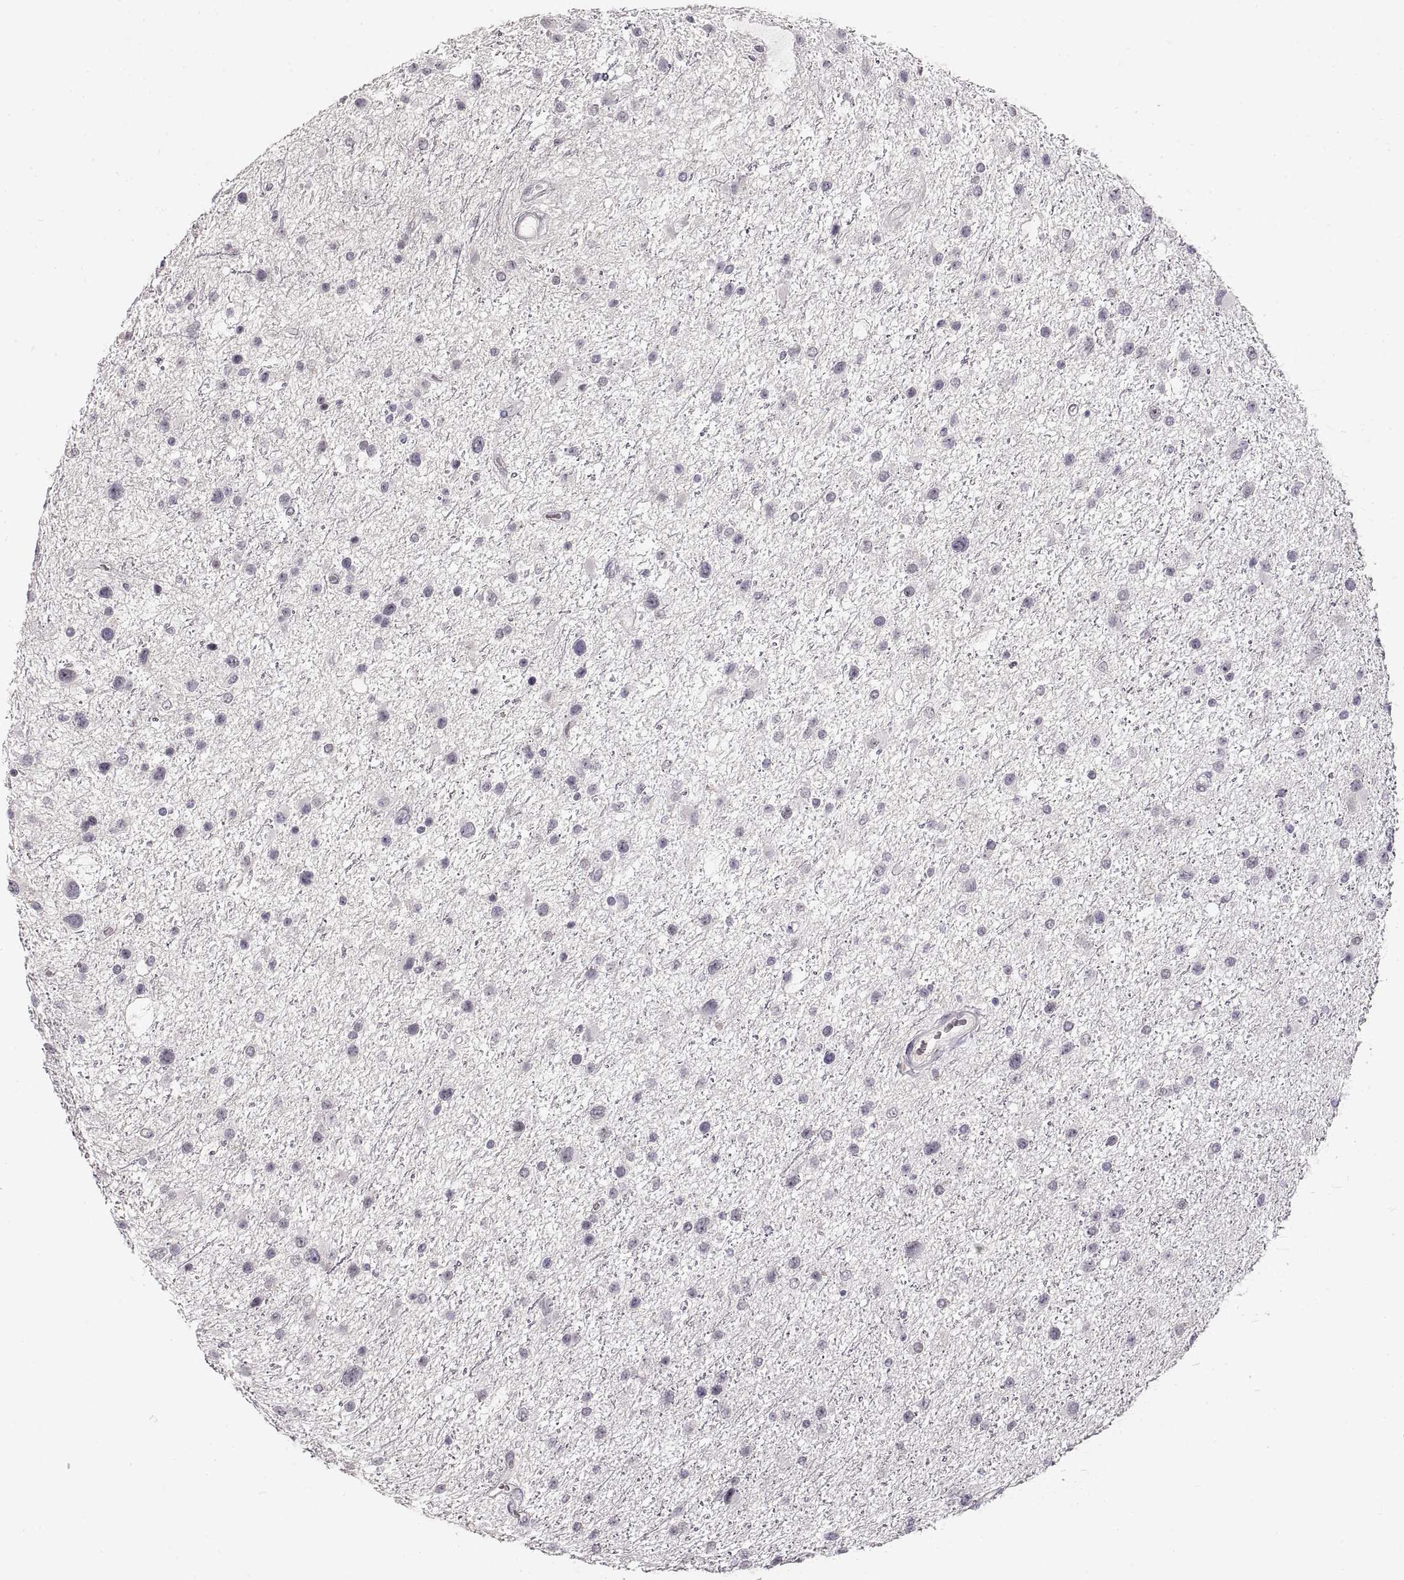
{"staining": {"intensity": "negative", "quantity": "none", "location": "none"}, "tissue": "glioma", "cell_type": "Tumor cells", "image_type": "cancer", "snomed": [{"axis": "morphology", "description": "Glioma, malignant, Low grade"}, {"axis": "topography", "description": "Brain"}], "caption": "The immunohistochemistry histopathology image has no significant expression in tumor cells of malignant low-grade glioma tissue.", "gene": "PCSK2", "patient": {"sex": "female", "age": 32}}